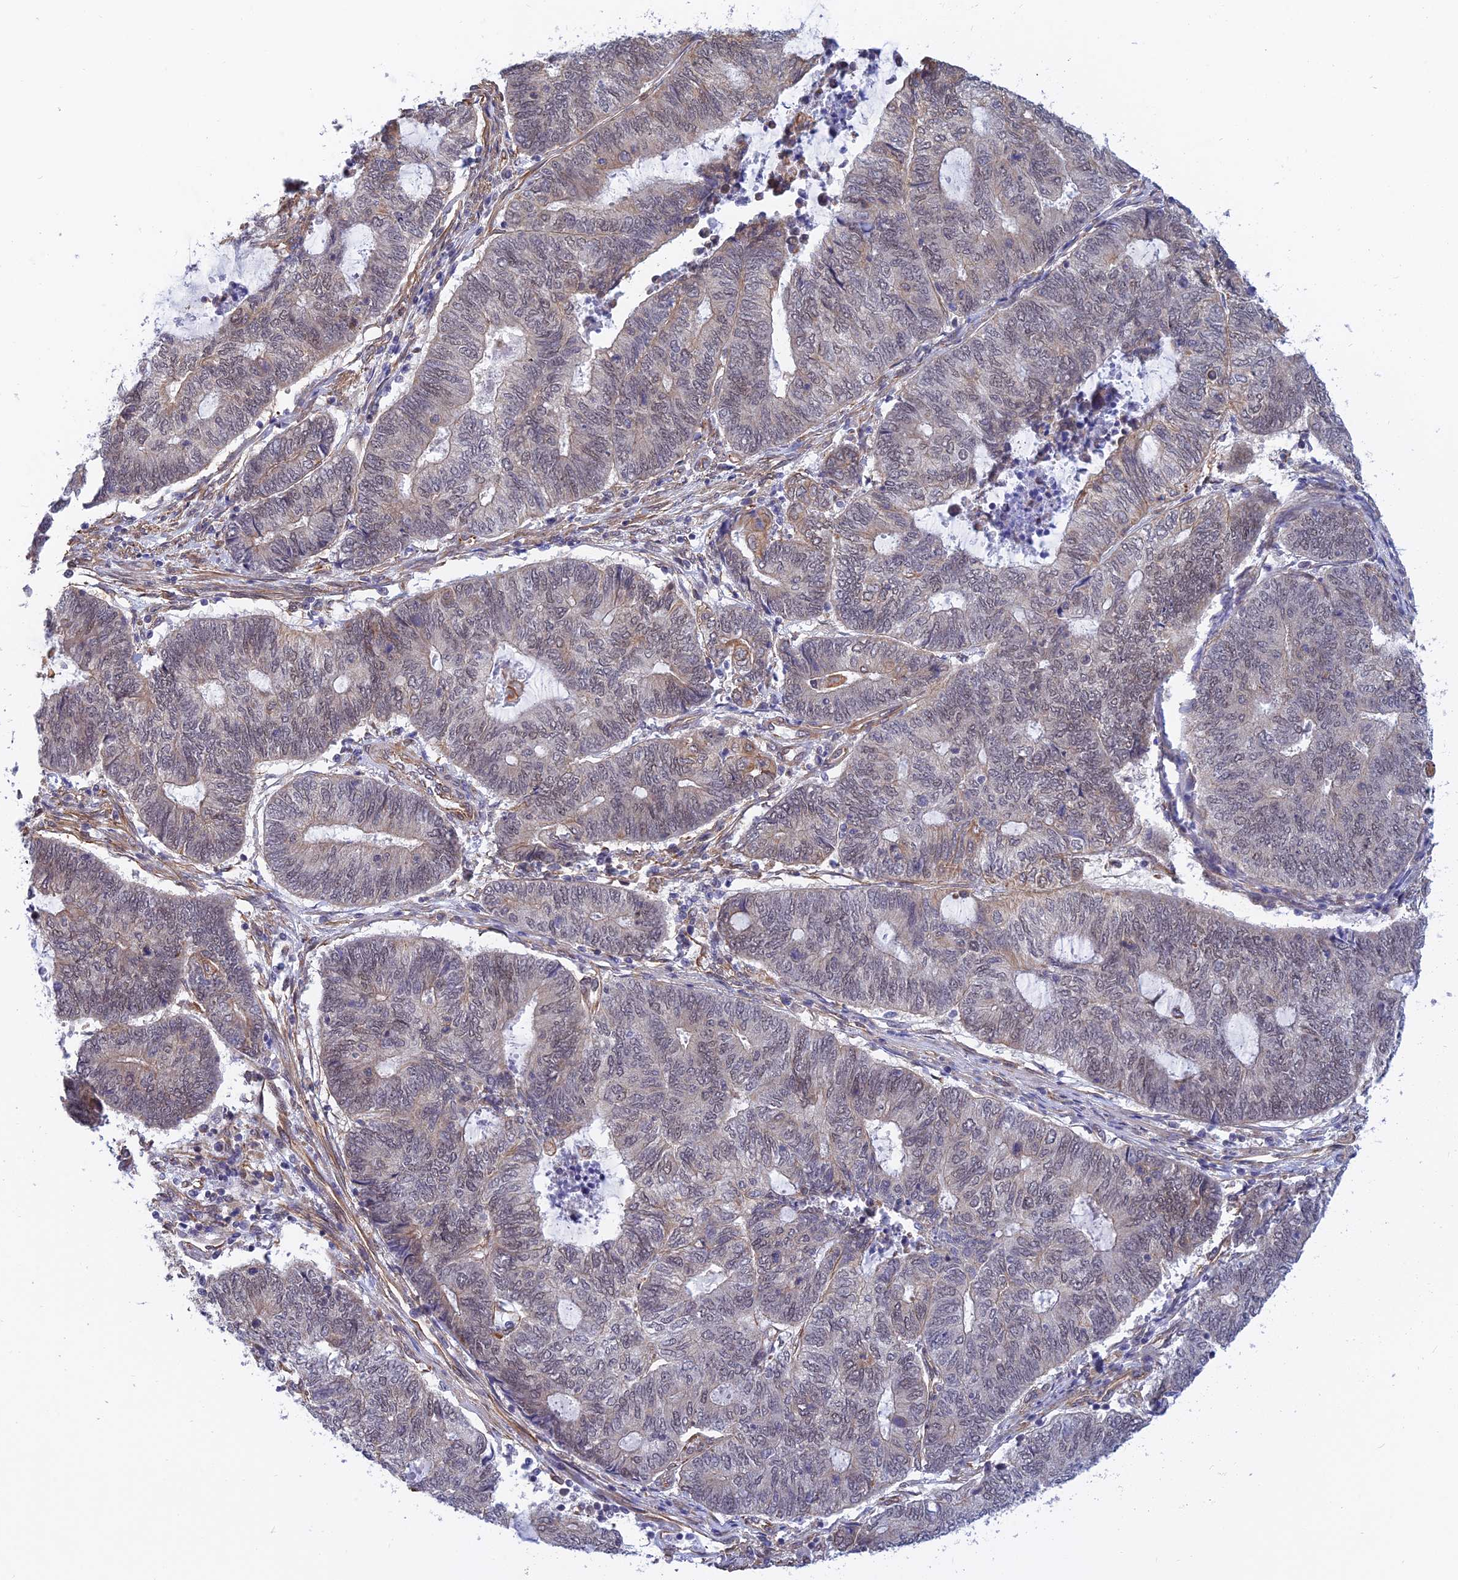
{"staining": {"intensity": "moderate", "quantity": "<25%", "location": "cytoplasmic/membranous"}, "tissue": "endometrial cancer", "cell_type": "Tumor cells", "image_type": "cancer", "snomed": [{"axis": "morphology", "description": "Adenocarcinoma, NOS"}, {"axis": "topography", "description": "Uterus"}, {"axis": "topography", "description": "Endometrium"}], "caption": "Endometrial cancer (adenocarcinoma) stained with a brown dye shows moderate cytoplasmic/membranous positive expression in approximately <25% of tumor cells.", "gene": "PAGR1", "patient": {"sex": "female", "age": 70}}